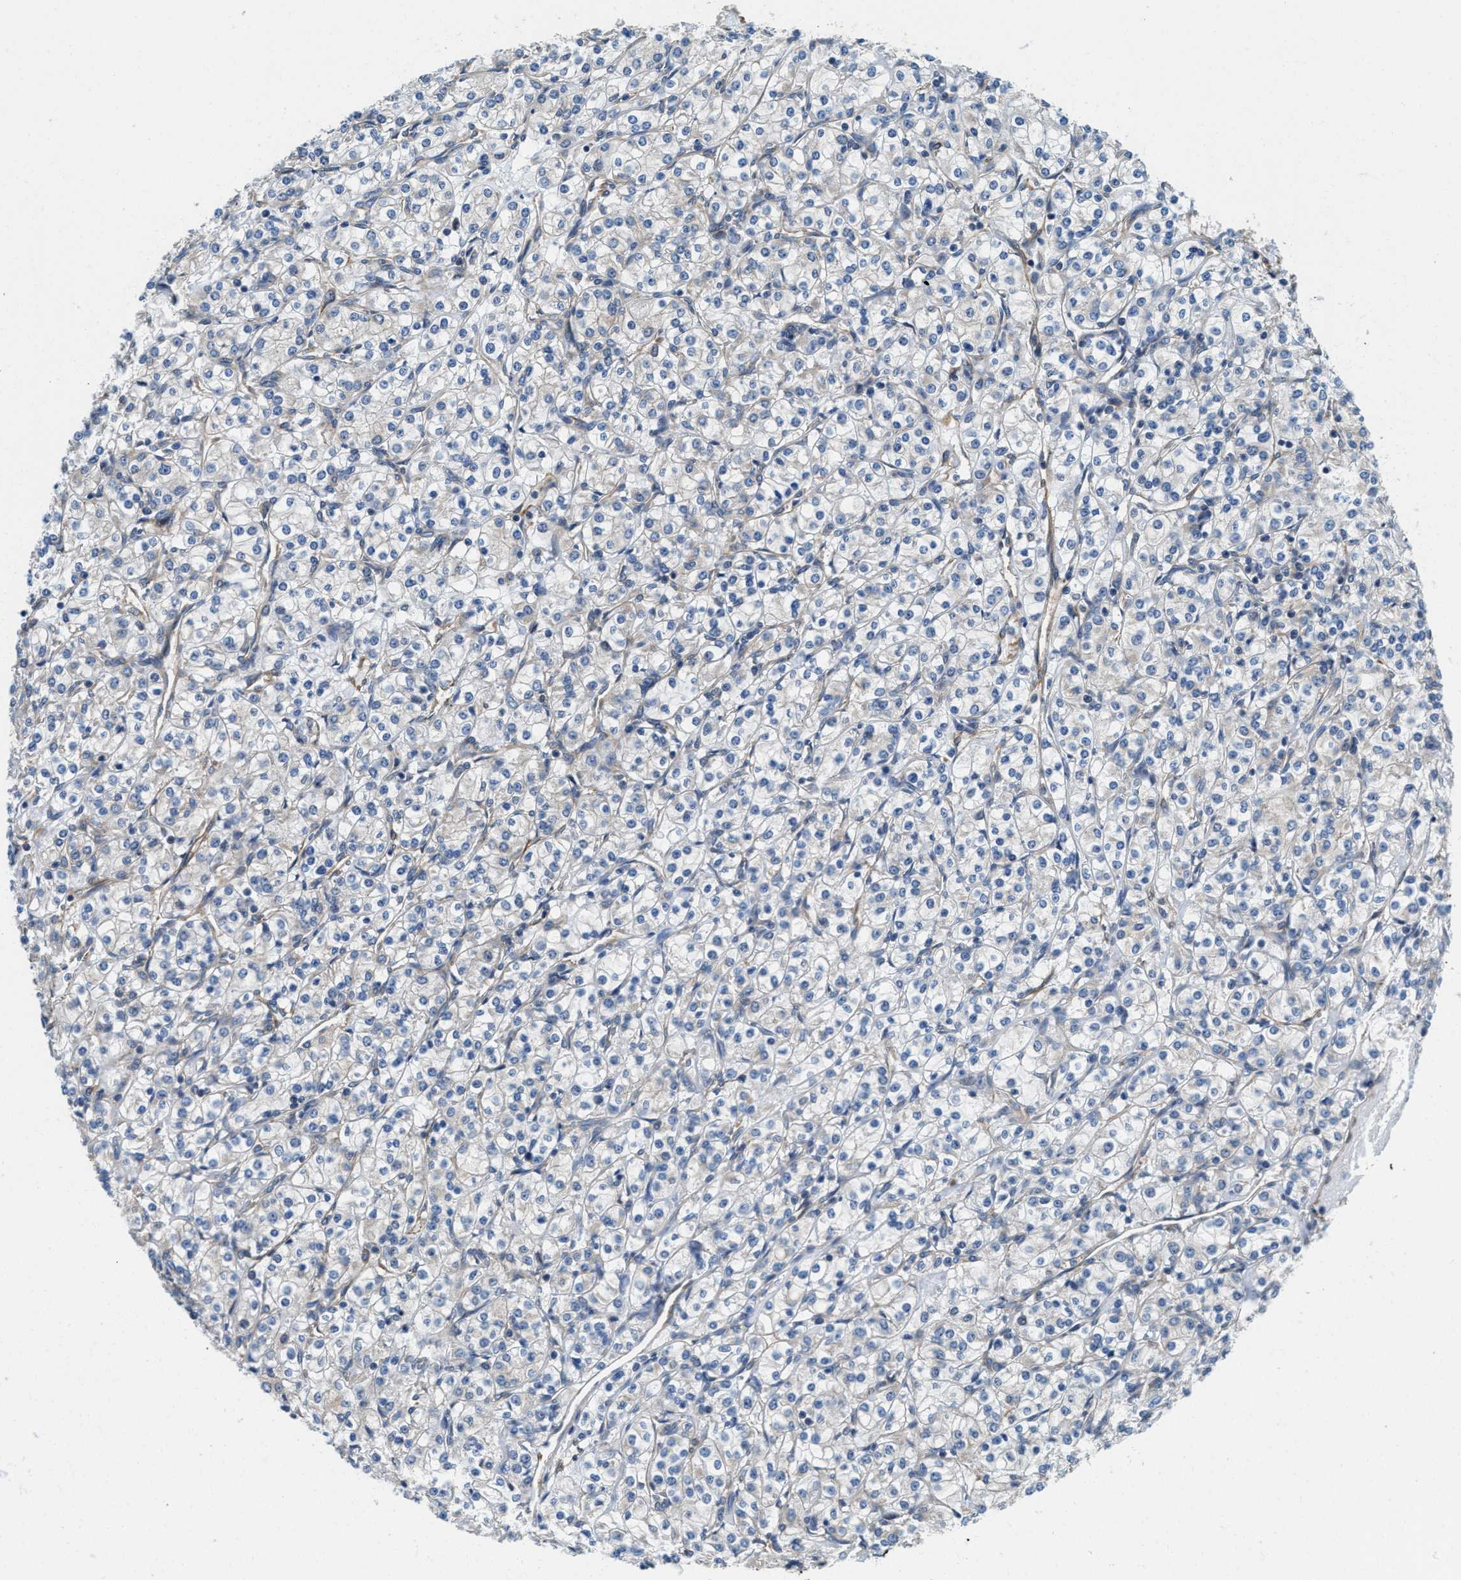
{"staining": {"intensity": "negative", "quantity": "none", "location": "none"}, "tissue": "renal cancer", "cell_type": "Tumor cells", "image_type": "cancer", "snomed": [{"axis": "morphology", "description": "Adenocarcinoma, NOS"}, {"axis": "topography", "description": "Kidney"}], "caption": "There is no significant staining in tumor cells of renal adenocarcinoma.", "gene": "HSD17B12", "patient": {"sex": "male", "age": 77}}